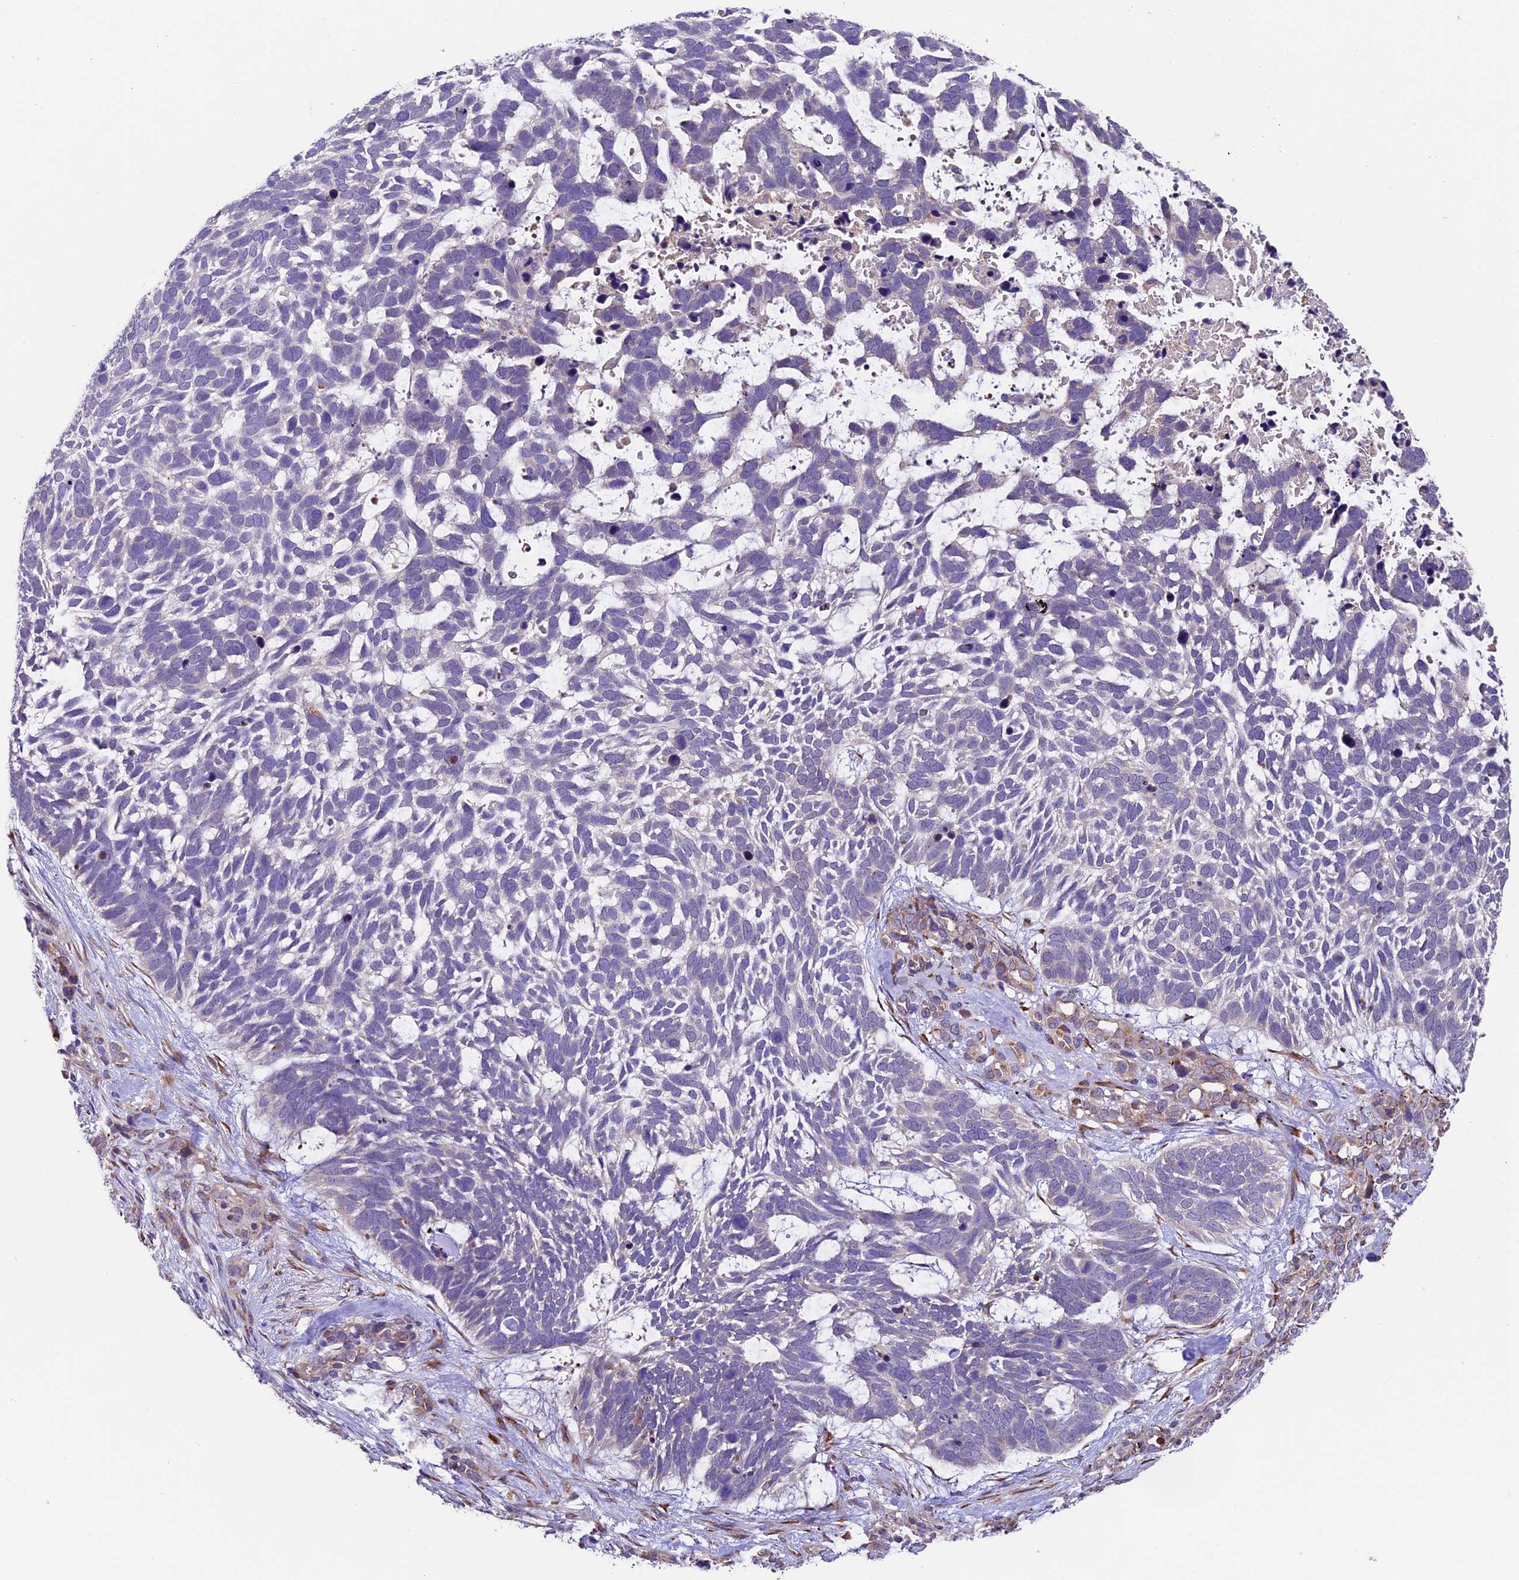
{"staining": {"intensity": "negative", "quantity": "none", "location": "none"}, "tissue": "skin cancer", "cell_type": "Tumor cells", "image_type": "cancer", "snomed": [{"axis": "morphology", "description": "Basal cell carcinoma"}, {"axis": "topography", "description": "Skin"}], "caption": "This is an IHC histopathology image of human skin cancer. There is no positivity in tumor cells.", "gene": "LSM7", "patient": {"sex": "male", "age": 88}}